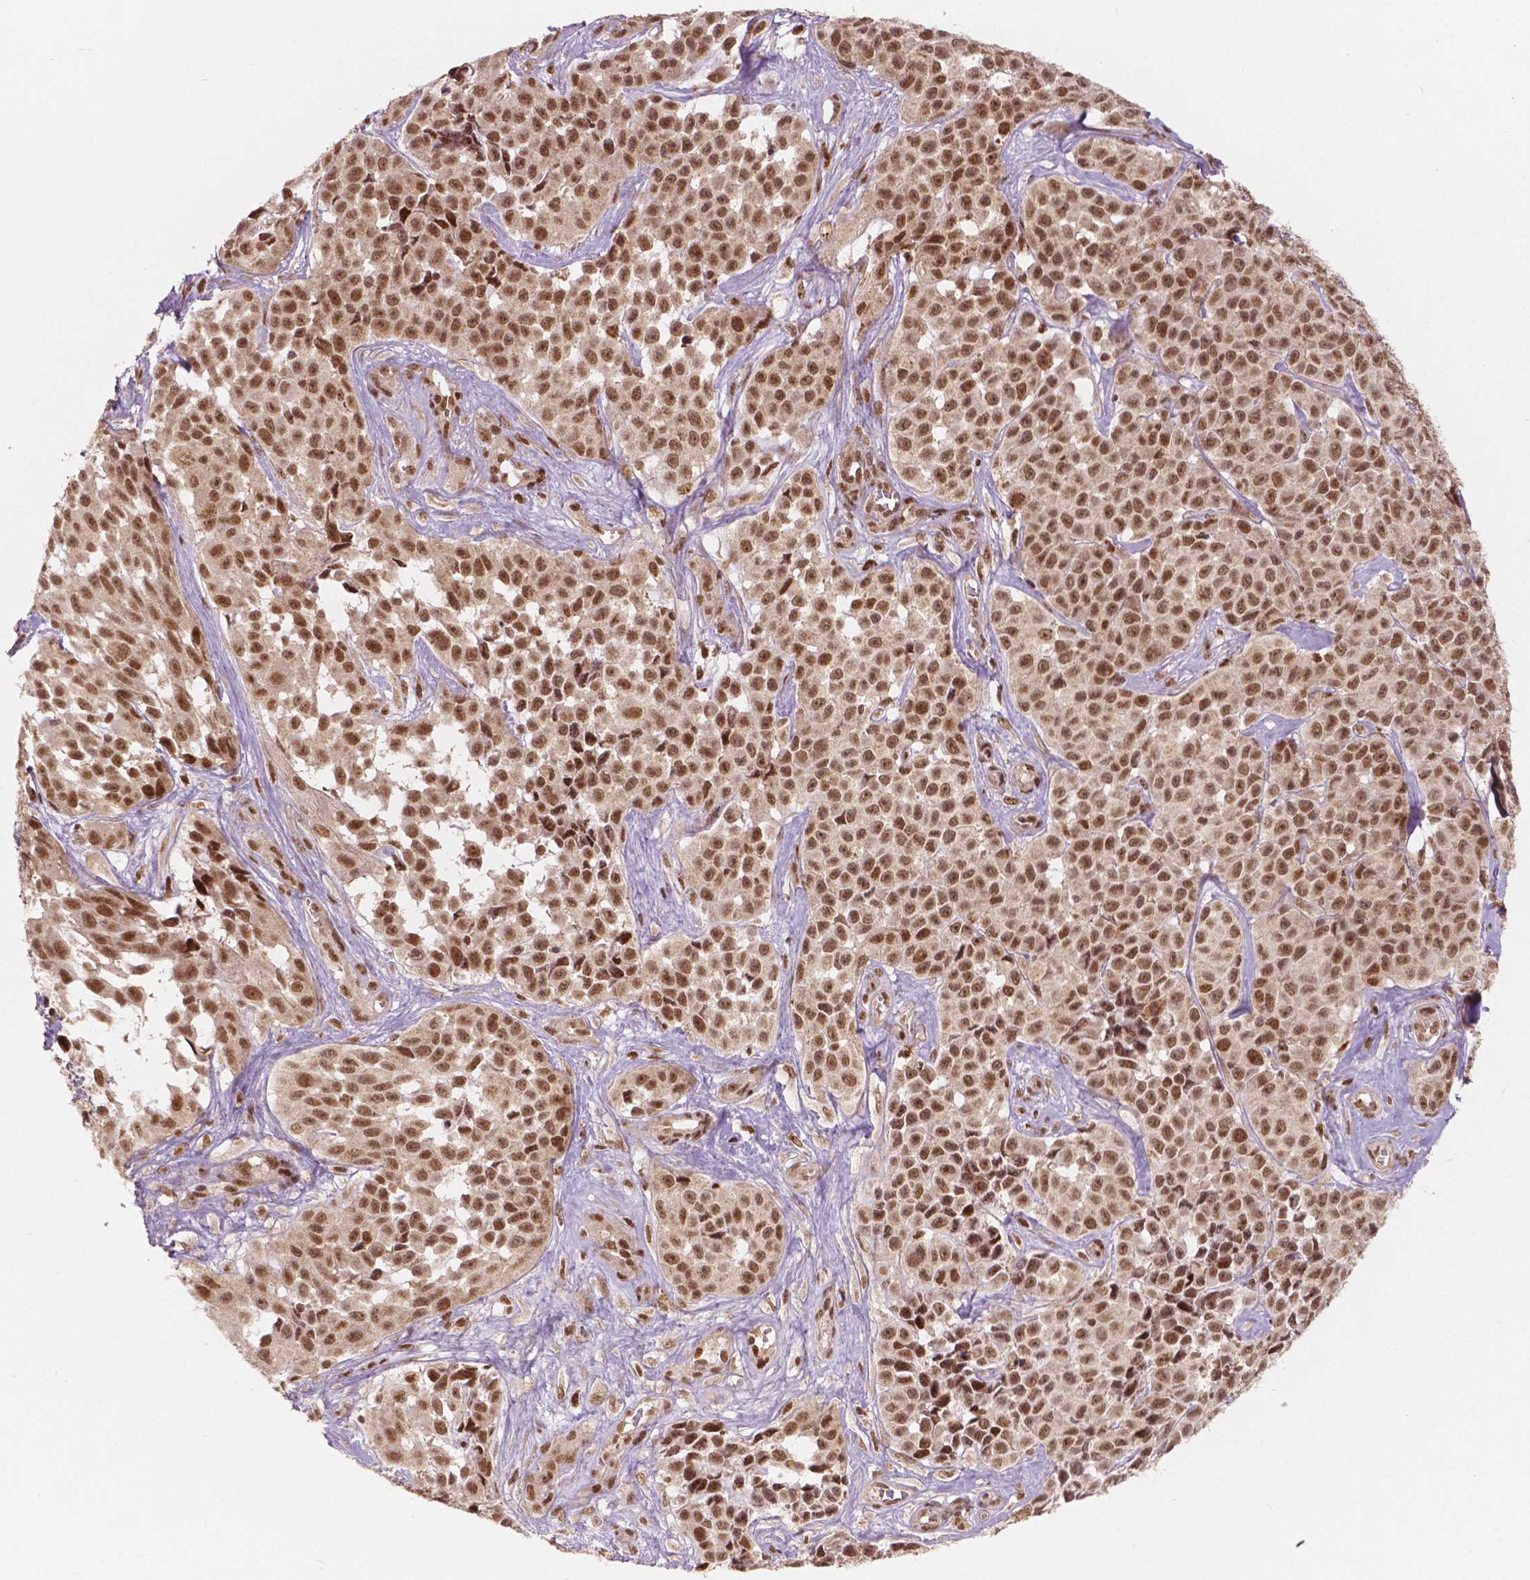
{"staining": {"intensity": "moderate", "quantity": ">75%", "location": "nuclear"}, "tissue": "melanoma", "cell_type": "Tumor cells", "image_type": "cancer", "snomed": [{"axis": "morphology", "description": "Malignant melanoma, NOS"}, {"axis": "topography", "description": "Skin"}], "caption": "Human melanoma stained for a protein (brown) displays moderate nuclear positive expression in approximately >75% of tumor cells.", "gene": "NSD2", "patient": {"sex": "female", "age": 88}}